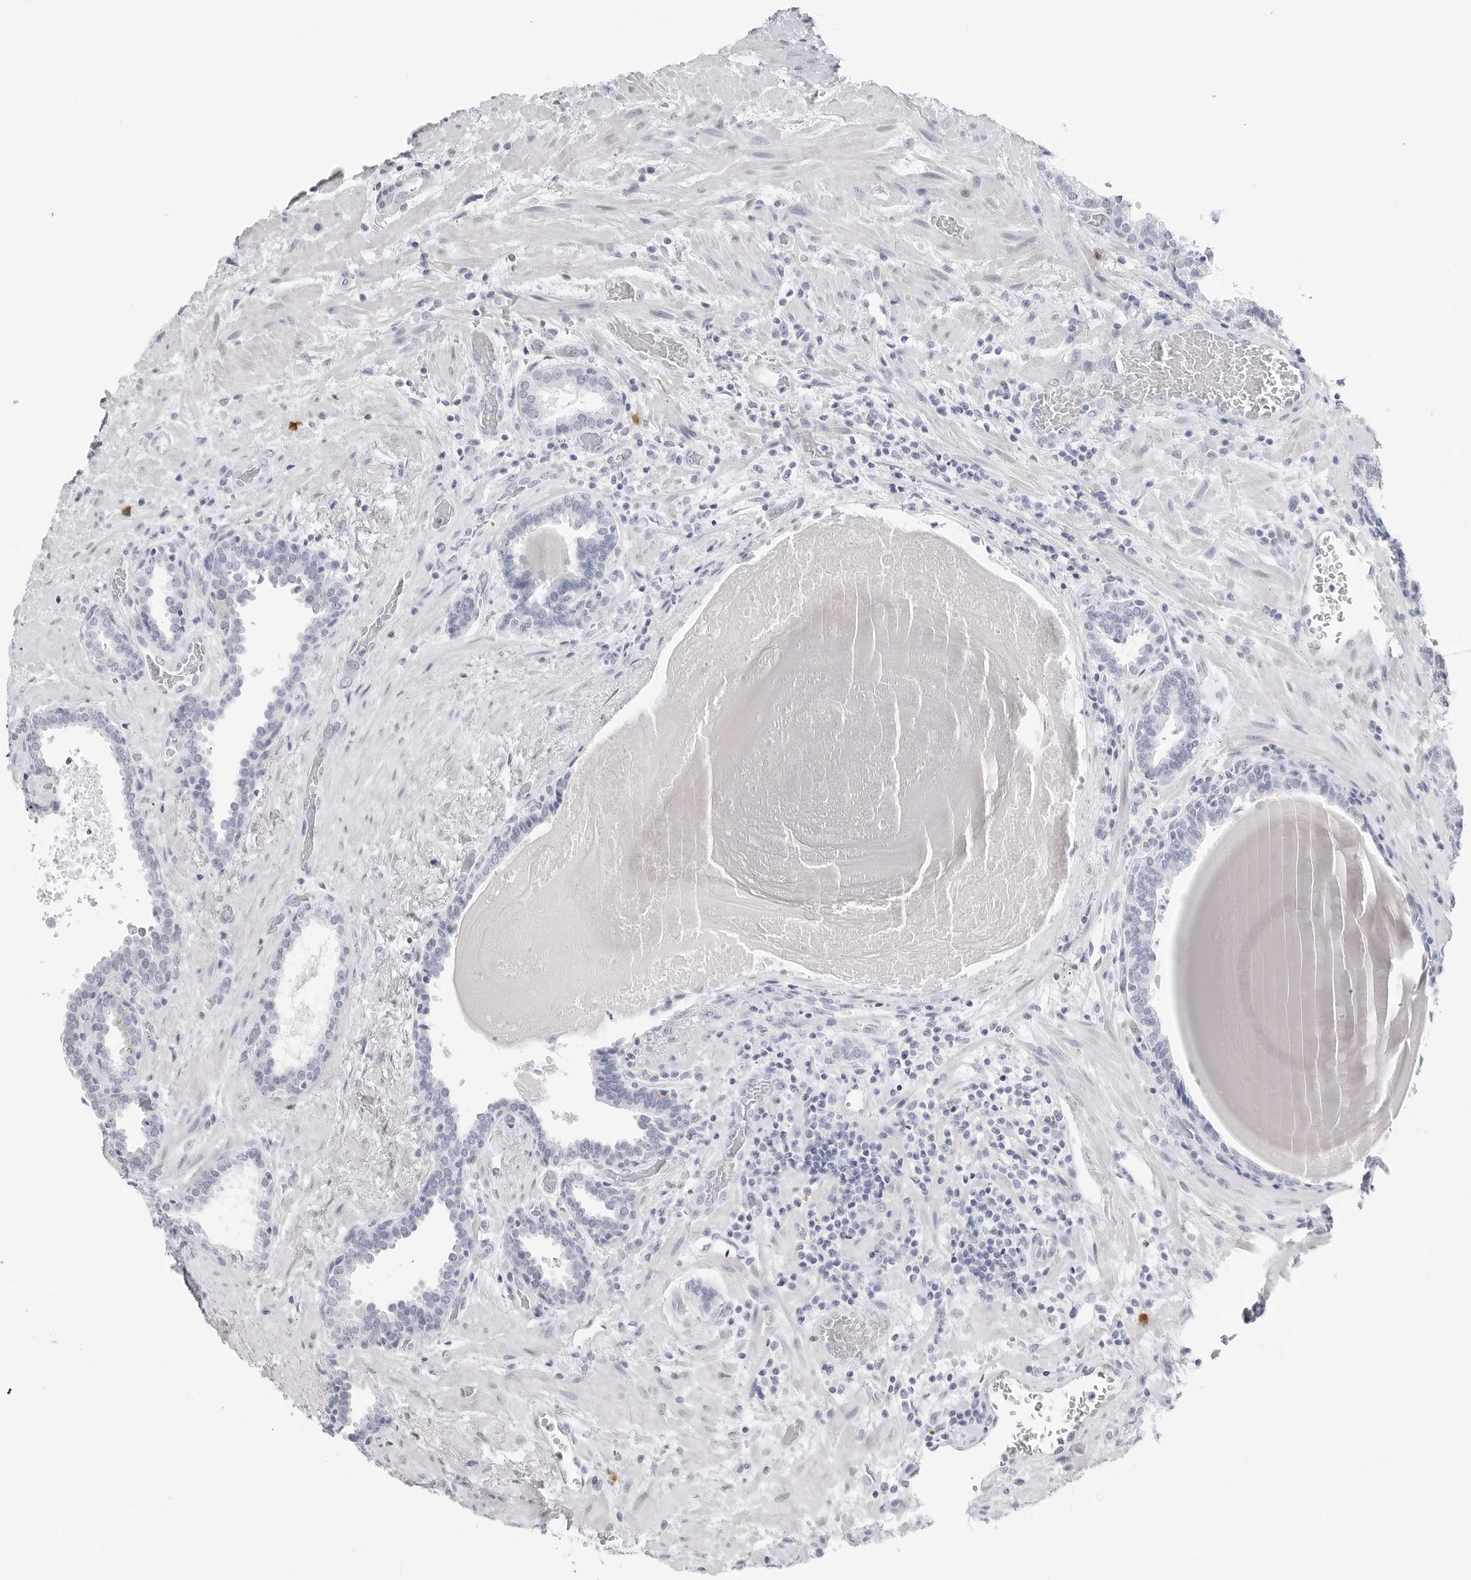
{"staining": {"intensity": "negative", "quantity": "none", "location": "none"}, "tissue": "prostate", "cell_type": "Glandular cells", "image_type": "normal", "snomed": [{"axis": "morphology", "description": "Normal tissue, NOS"}, {"axis": "topography", "description": "Prostate"}], "caption": "A histopathology image of human prostate is negative for staining in glandular cells. (DAB (3,3'-diaminobenzidine) immunohistochemistry (IHC) with hematoxylin counter stain).", "gene": "AMPD1", "patient": {"sex": "male", "age": 48}}